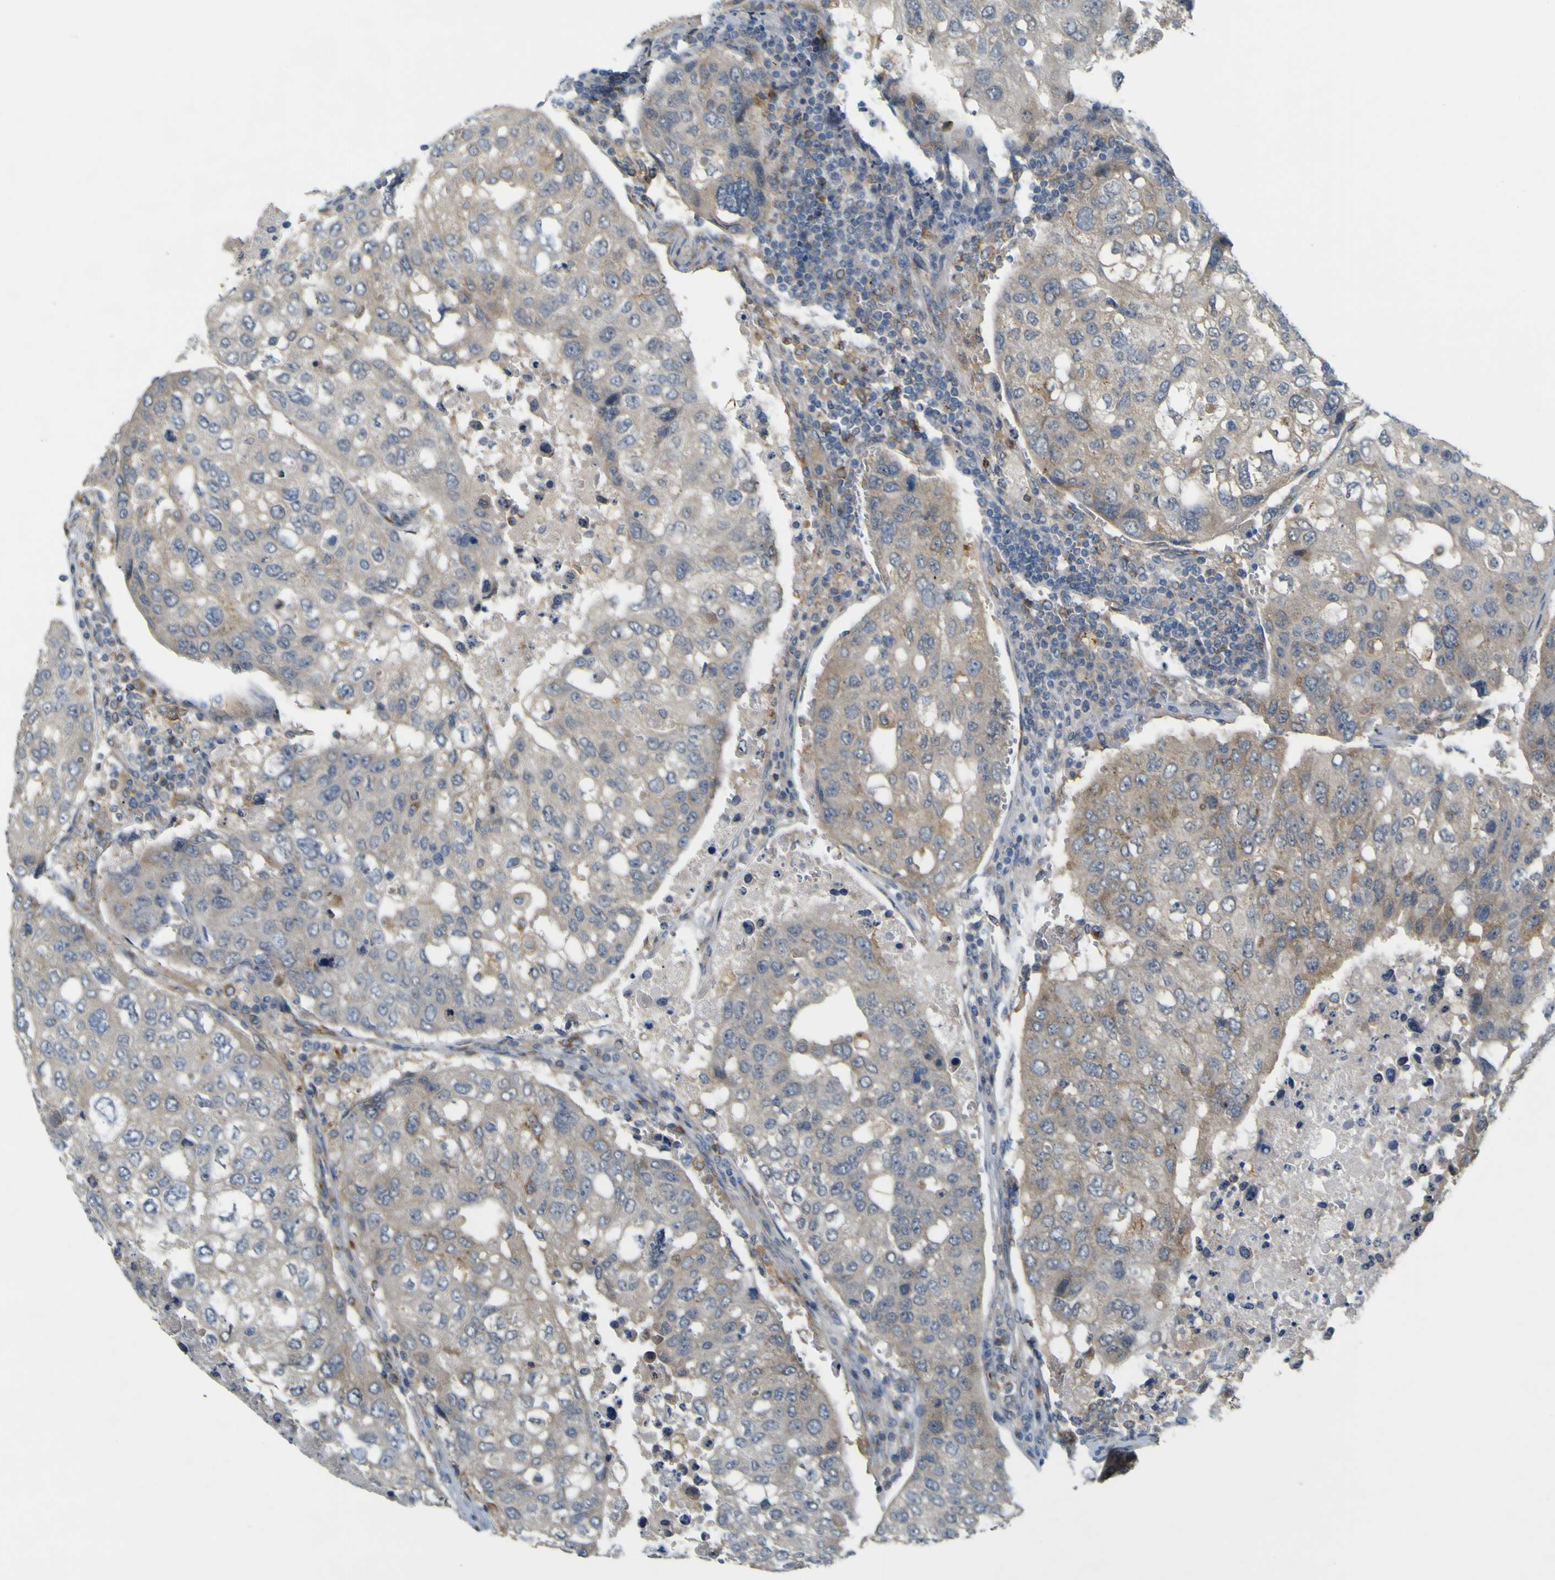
{"staining": {"intensity": "weak", "quantity": "<25%", "location": "cytoplasmic/membranous"}, "tissue": "urothelial cancer", "cell_type": "Tumor cells", "image_type": "cancer", "snomed": [{"axis": "morphology", "description": "Urothelial carcinoma, High grade"}, {"axis": "topography", "description": "Lymph node"}, {"axis": "topography", "description": "Urinary bladder"}], "caption": "High-grade urothelial carcinoma was stained to show a protein in brown. There is no significant staining in tumor cells. (DAB (3,3'-diaminobenzidine) immunohistochemistry (IHC), high magnification).", "gene": "IGF2R", "patient": {"sex": "male", "age": 51}}